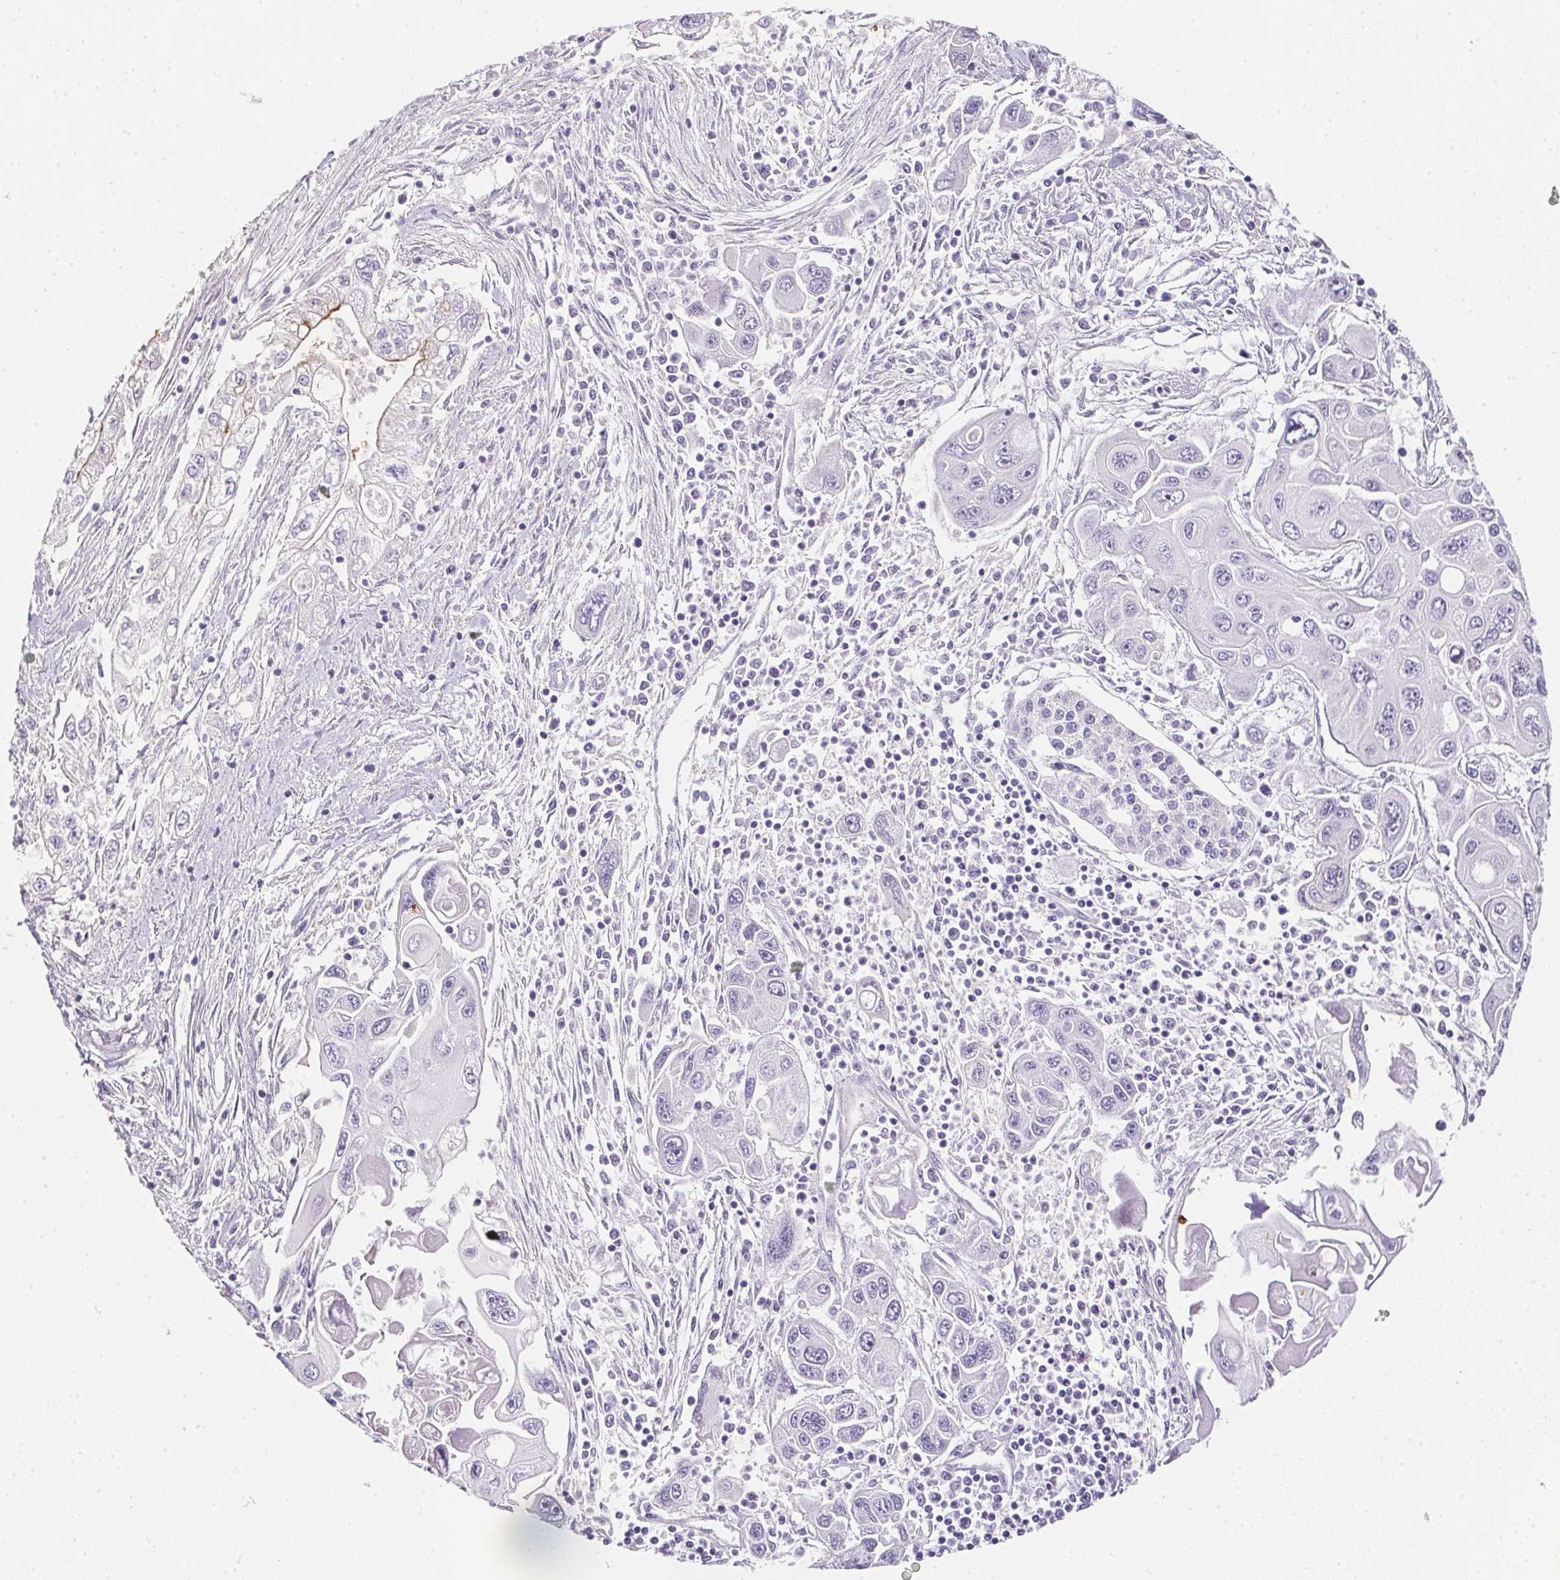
{"staining": {"intensity": "negative", "quantity": "none", "location": "none"}, "tissue": "pancreatic cancer", "cell_type": "Tumor cells", "image_type": "cancer", "snomed": [{"axis": "morphology", "description": "Adenocarcinoma, NOS"}, {"axis": "topography", "description": "Pancreas"}], "caption": "Adenocarcinoma (pancreatic) was stained to show a protein in brown. There is no significant staining in tumor cells.", "gene": "AQP5", "patient": {"sex": "male", "age": 70}}